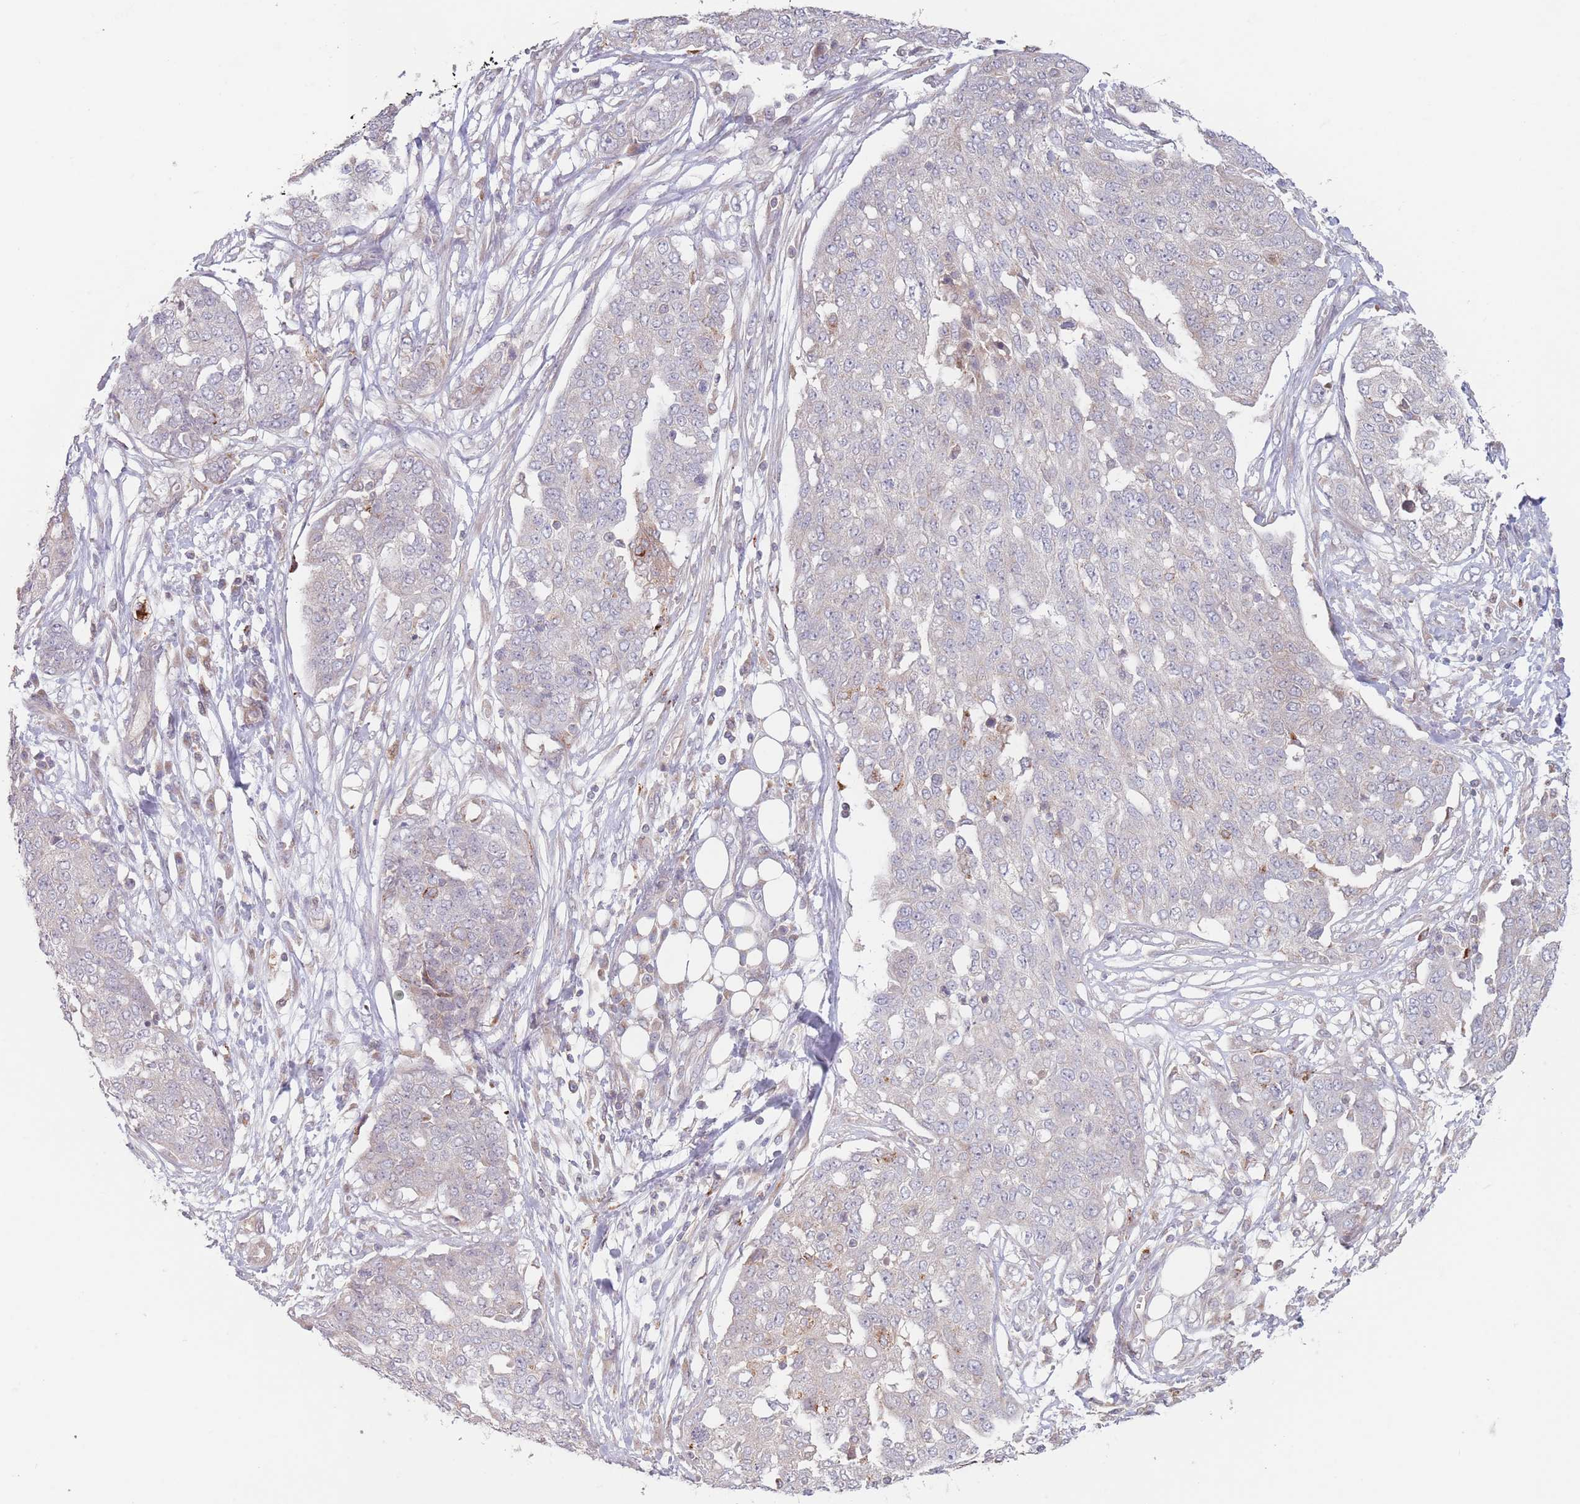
{"staining": {"intensity": "negative", "quantity": "none", "location": "none"}, "tissue": "ovarian cancer", "cell_type": "Tumor cells", "image_type": "cancer", "snomed": [{"axis": "morphology", "description": "Cystadenocarcinoma, serous, NOS"}, {"axis": "topography", "description": "Soft tissue"}, {"axis": "topography", "description": "Ovary"}], "caption": "IHC image of human serous cystadenocarcinoma (ovarian) stained for a protein (brown), which demonstrates no positivity in tumor cells.", "gene": "PPM1A", "patient": {"sex": "female", "age": 57}}